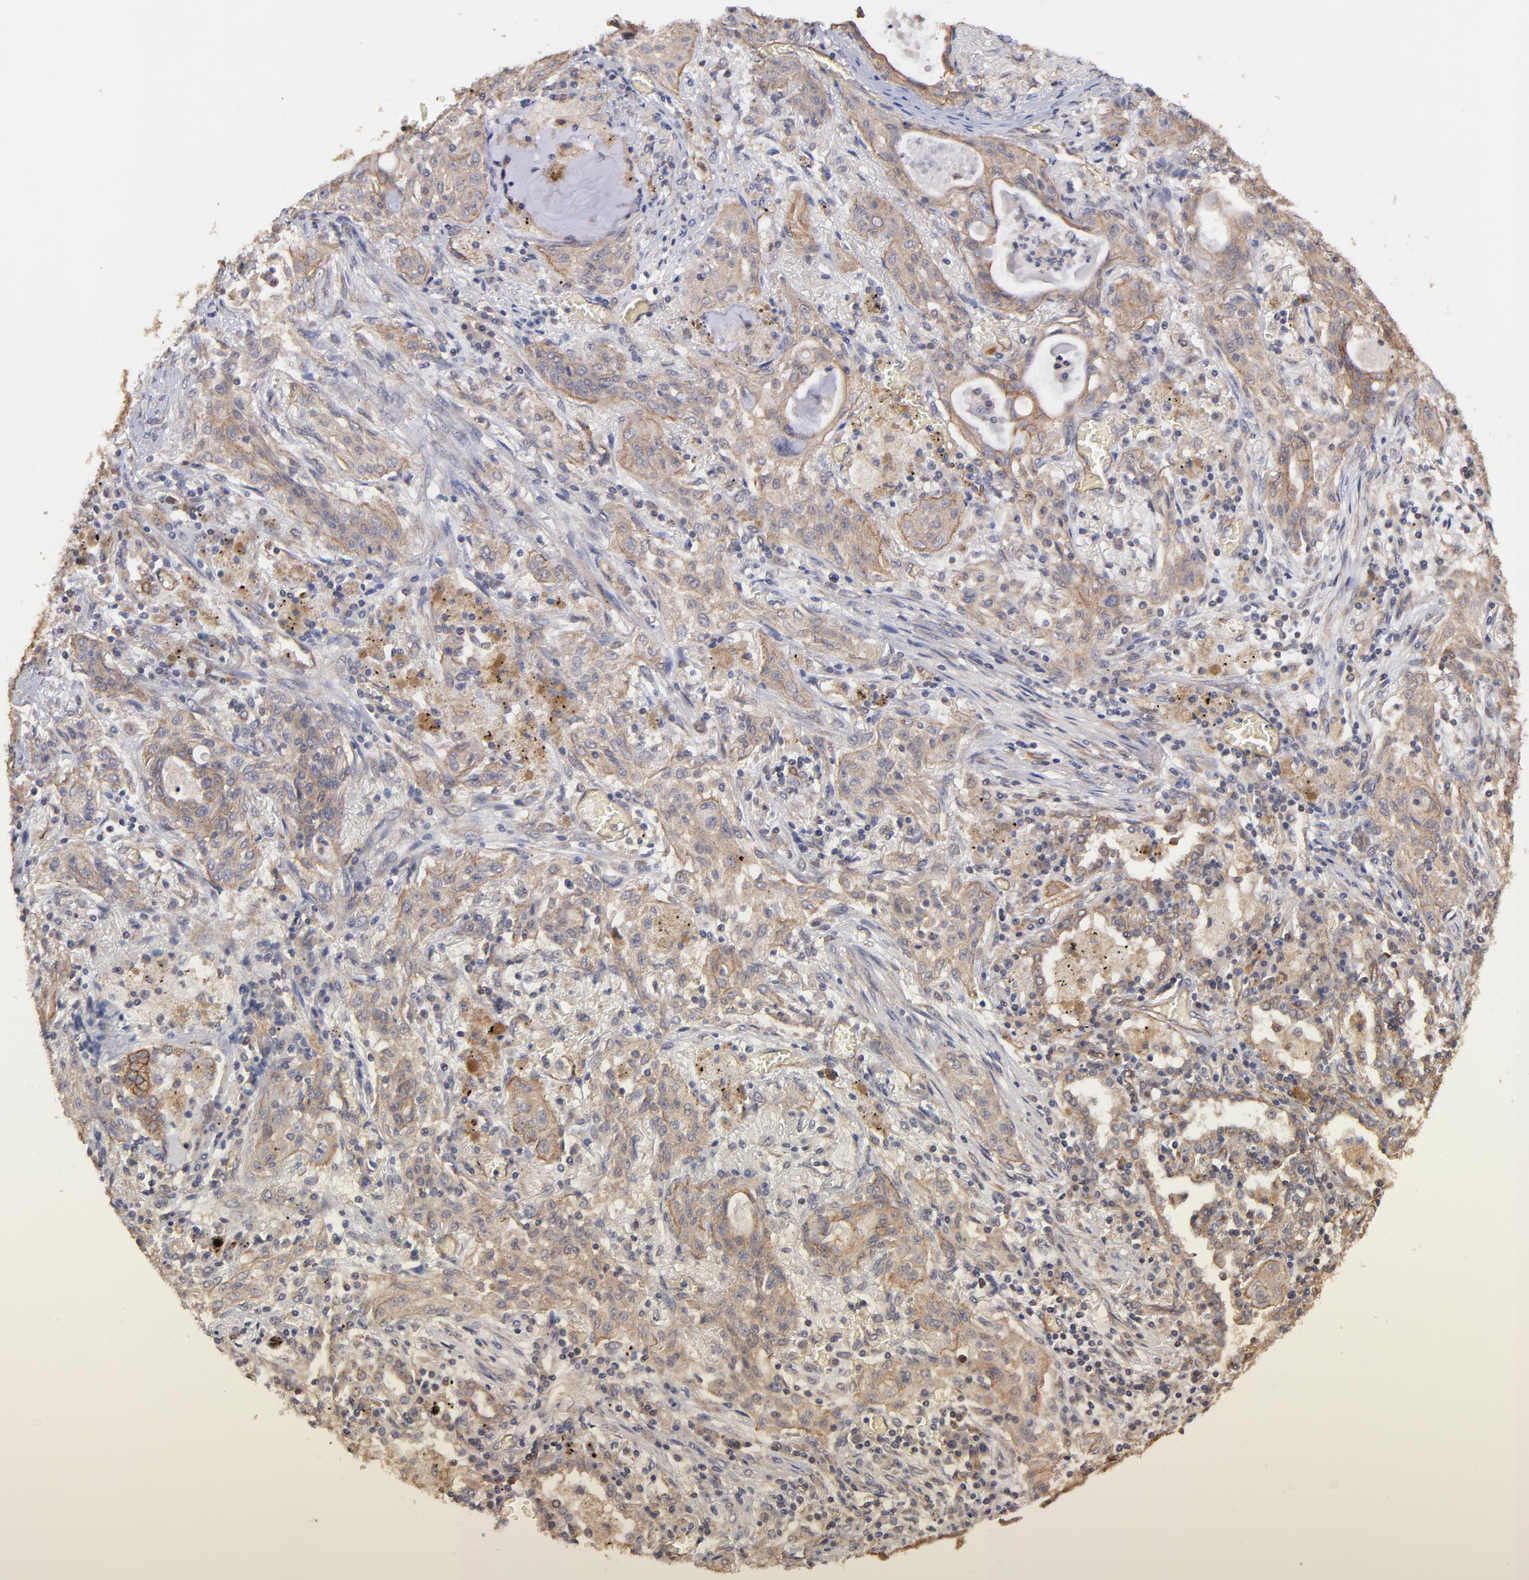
{"staining": {"intensity": "moderate", "quantity": ">75%", "location": "cytoplasmic/membranous"}, "tissue": "lung cancer", "cell_type": "Tumor cells", "image_type": "cancer", "snomed": [{"axis": "morphology", "description": "Squamous cell carcinoma, NOS"}, {"axis": "topography", "description": "Lung"}], "caption": "The micrograph demonstrates immunohistochemical staining of lung cancer (squamous cell carcinoma). There is moderate cytoplasmic/membranous positivity is seen in about >75% of tumor cells.", "gene": "STAP2", "patient": {"sex": "female", "age": 47}}